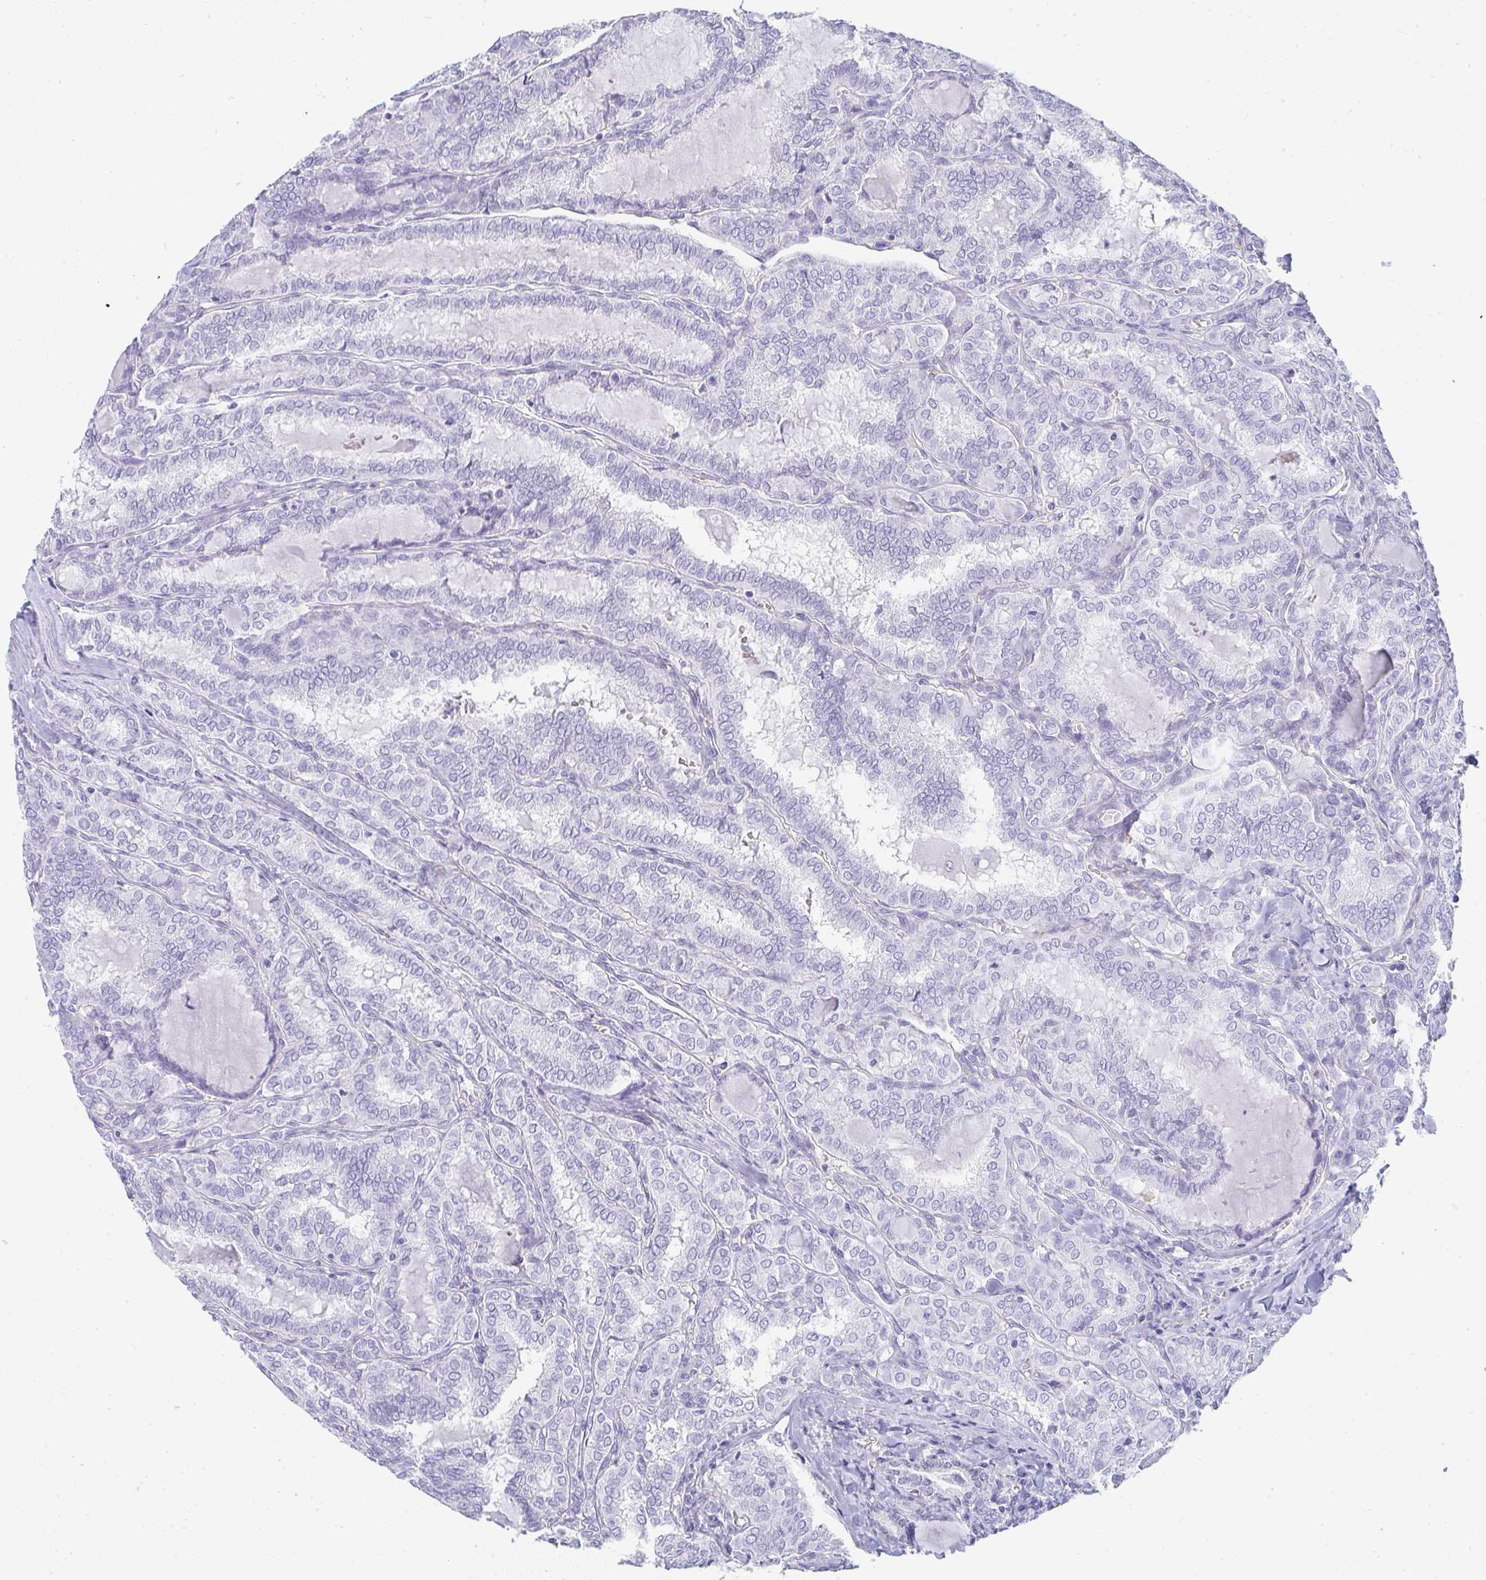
{"staining": {"intensity": "negative", "quantity": "none", "location": "none"}, "tissue": "thyroid cancer", "cell_type": "Tumor cells", "image_type": "cancer", "snomed": [{"axis": "morphology", "description": "Papillary adenocarcinoma, NOS"}, {"axis": "topography", "description": "Thyroid gland"}], "caption": "The histopathology image reveals no staining of tumor cells in thyroid cancer (papillary adenocarcinoma).", "gene": "PRND", "patient": {"sex": "female", "age": 30}}